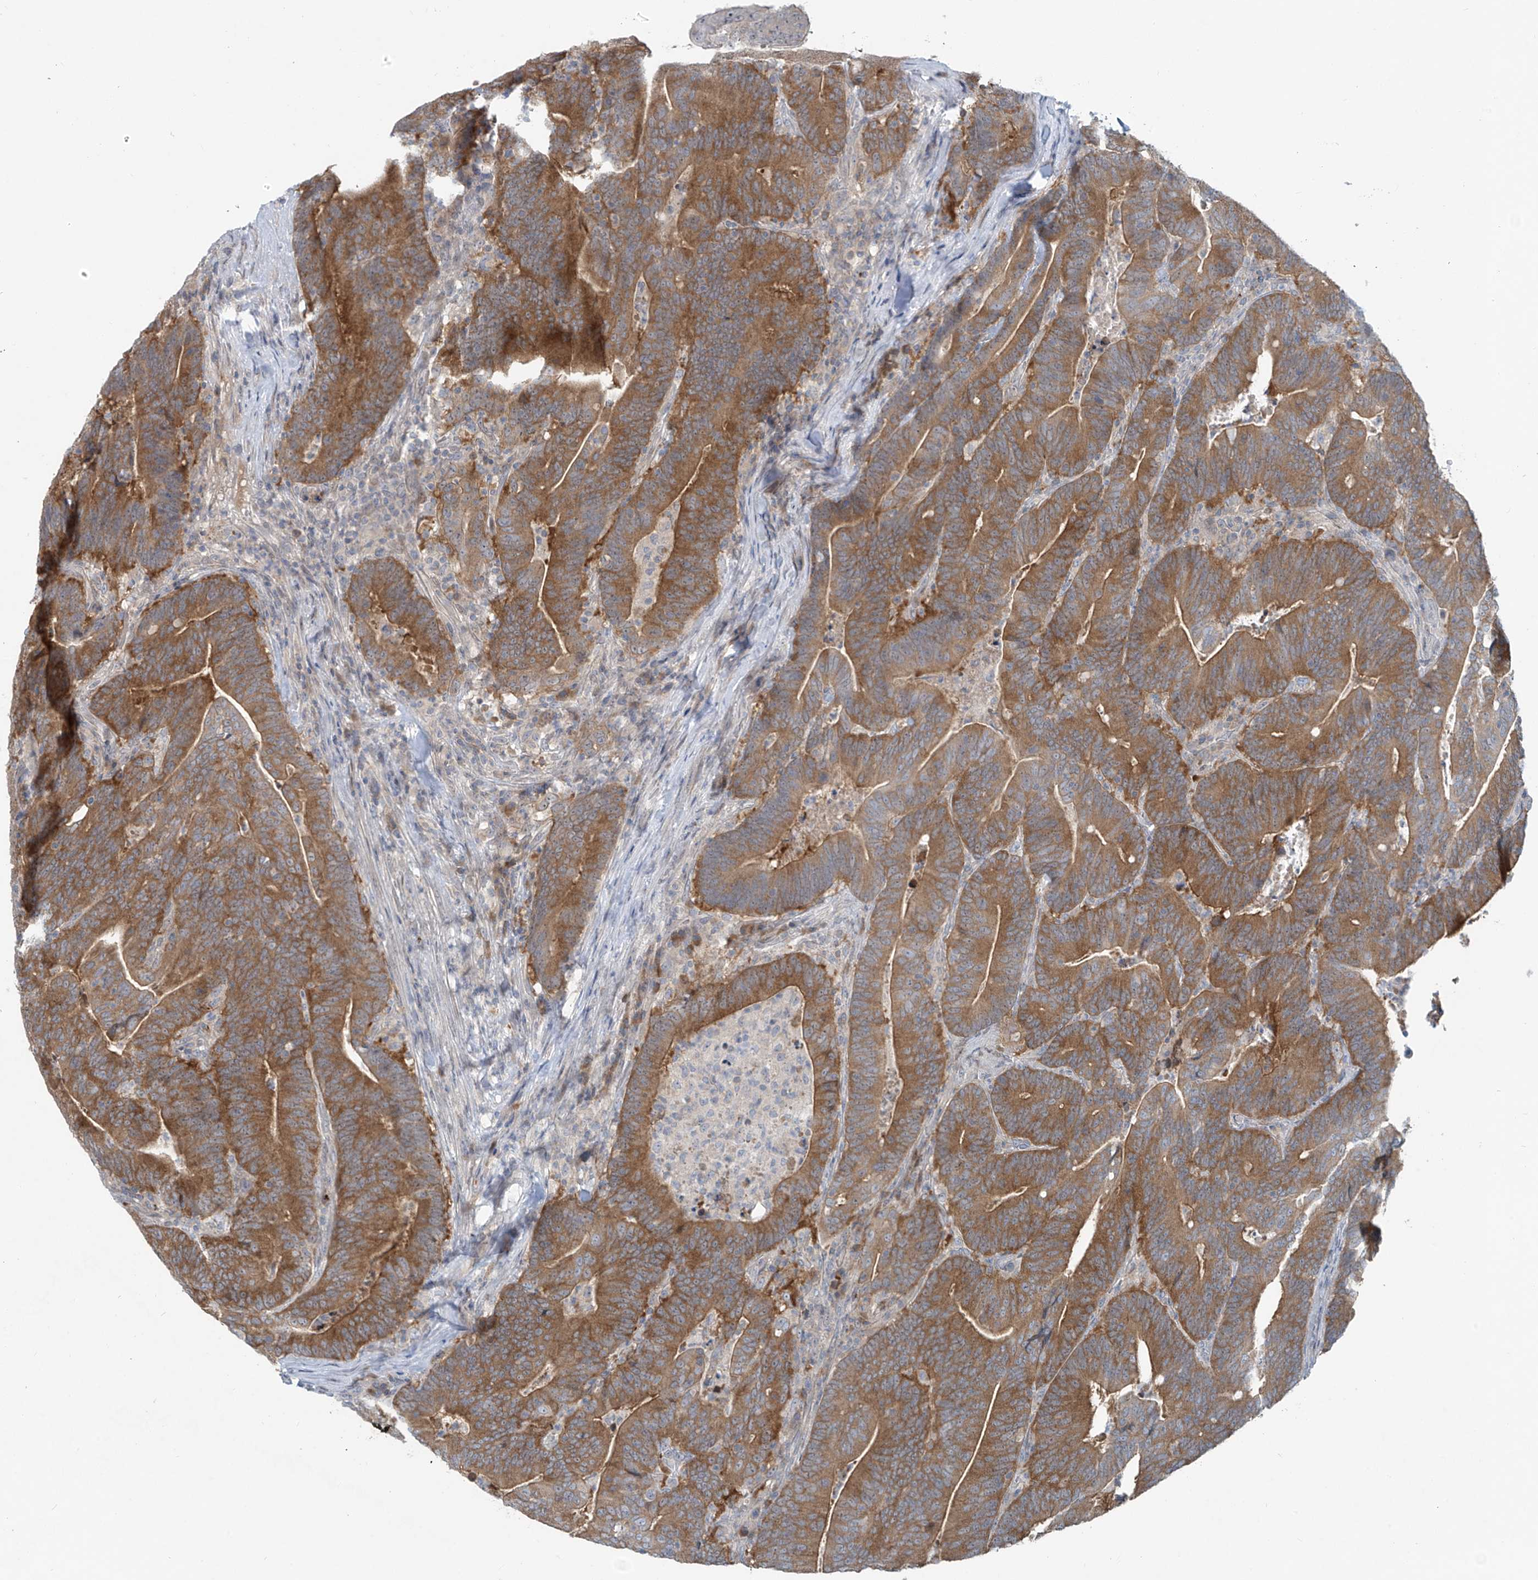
{"staining": {"intensity": "moderate", "quantity": ">75%", "location": "cytoplasmic/membranous"}, "tissue": "colorectal cancer", "cell_type": "Tumor cells", "image_type": "cancer", "snomed": [{"axis": "morphology", "description": "Adenocarcinoma, NOS"}, {"axis": "topography", "description": "Colon"}], "caption": "This image demonstrates immunohistochemistry (IHC) staining of colorectal adenocarcinoma, with medium moderate cytoplasmic/membranous expression in approximately >75% of tumor cells.", "gene": "PPAT", "patient": {"sex": "female", "age": 67}}